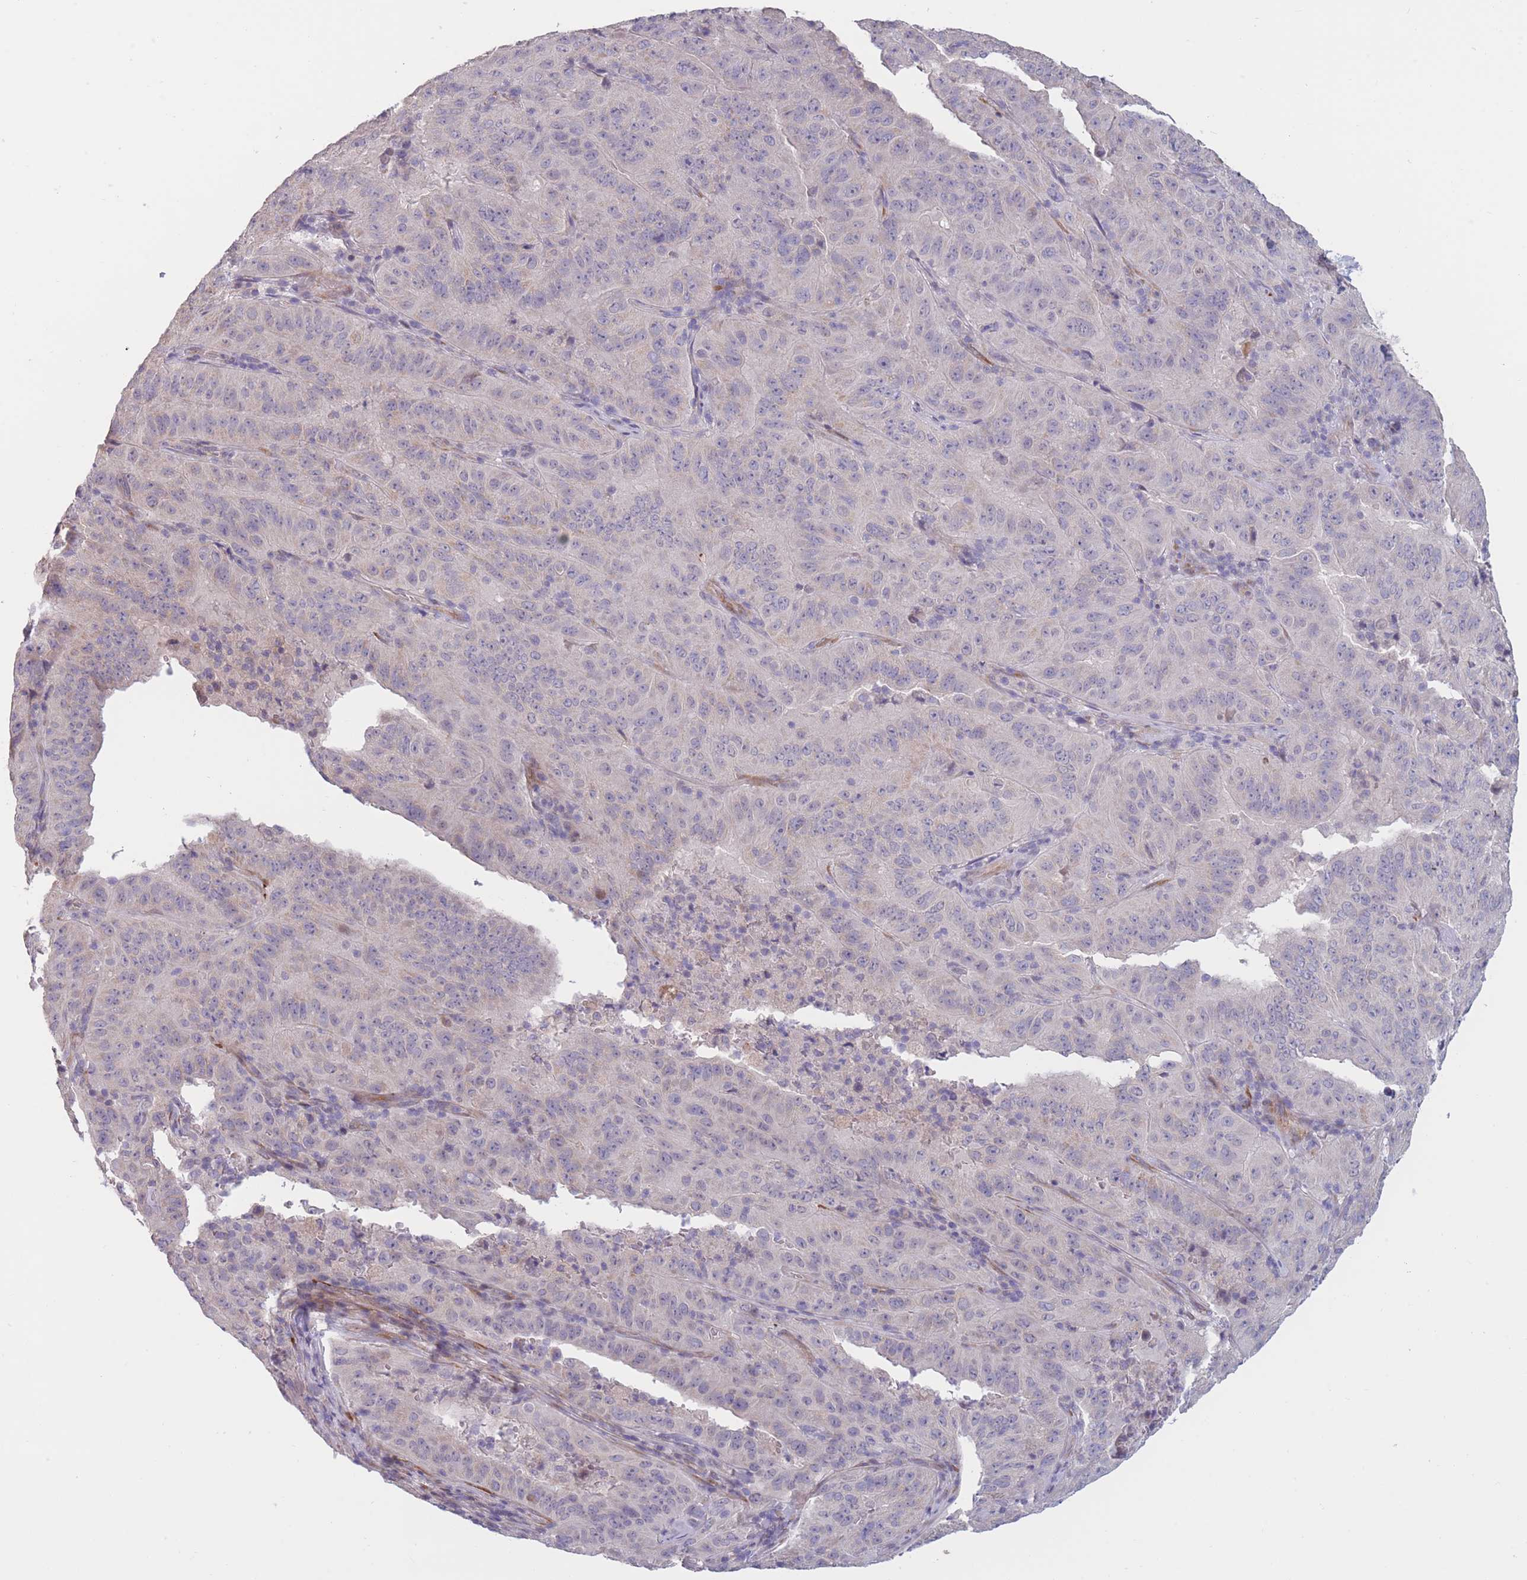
{"staining": {"intensity": "negative", "quantity": "none", "location": "none"}, "tissue": "pancreatic cancer", "cell_type": "Tumor cells", "image_type": "cancer", "snomed": [{"axis": "morphology", "description": "Adenocarcinoma, NOS"}, {"axis": "topography", "description": "Pancreas"}], "caption": "Immunohistochemical staining of pancreatic cancer (adenocarcinoma) exhibits no significant staining in tumor cells.", "gene": "CCNQ", "patient": {"sex": "male", "age": 63}}